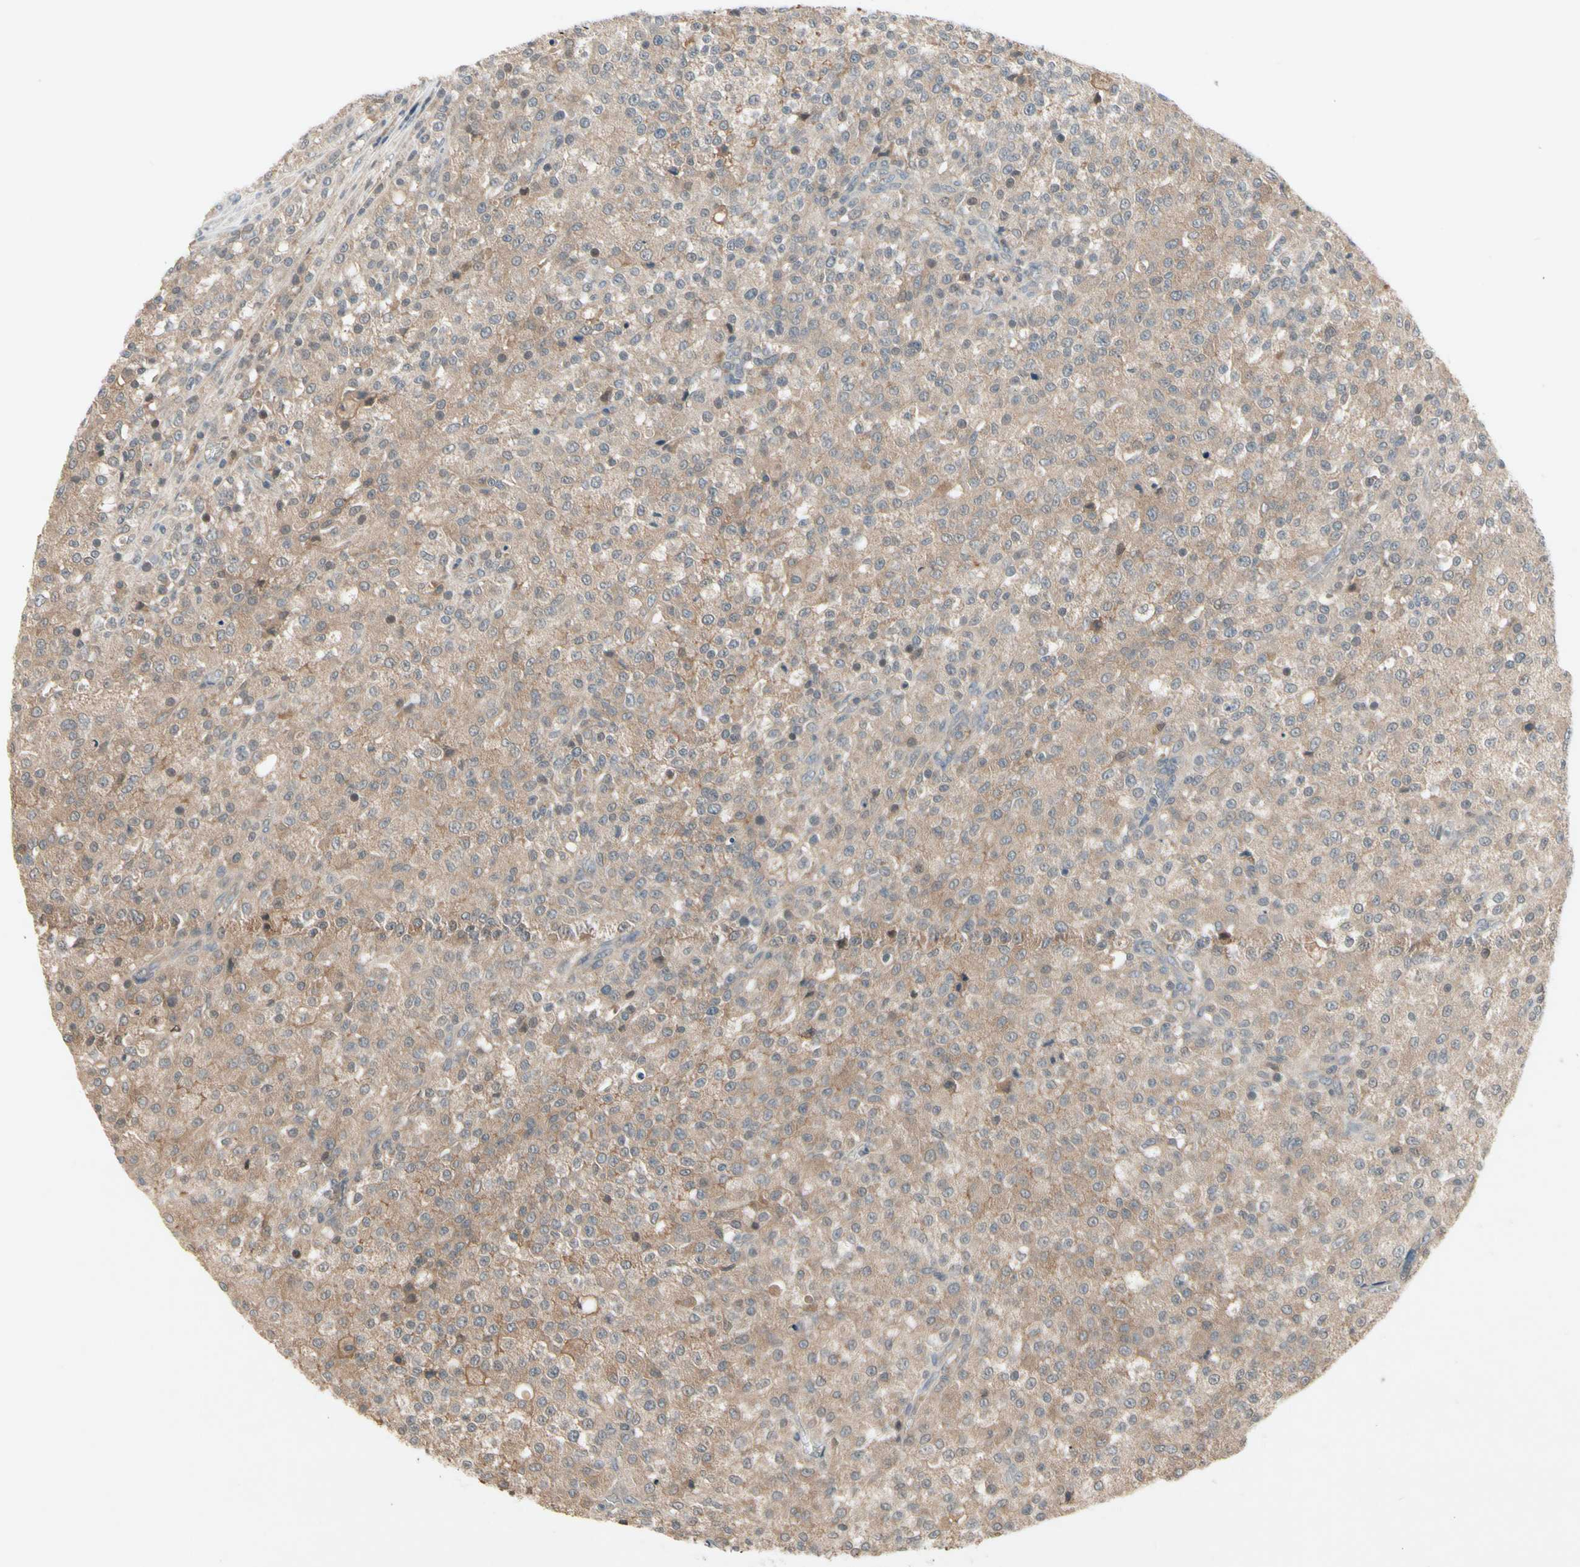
{"staining": {"intensity": "moderate", "quantity": ">75%", "location": "cytoplasmic/membranous"}, "tissue": "testis cancer", "cell_type": "Tumor cells", "image_type": "cancer", "snomed": [{"axis": "morphology", "description": "Seminoma, NOS"}, {"axis": "topography", "description": "Testis"}], "caption": "A high-resolution histopathology image shows immunohistochemistry staining of seminoma (testis), which demonstrates moderate cytoplasmic/membranous positivity in approximately >75% of tumor cells.", "gene": "NSF", "patient": {"sex": "male", "age": 59}}